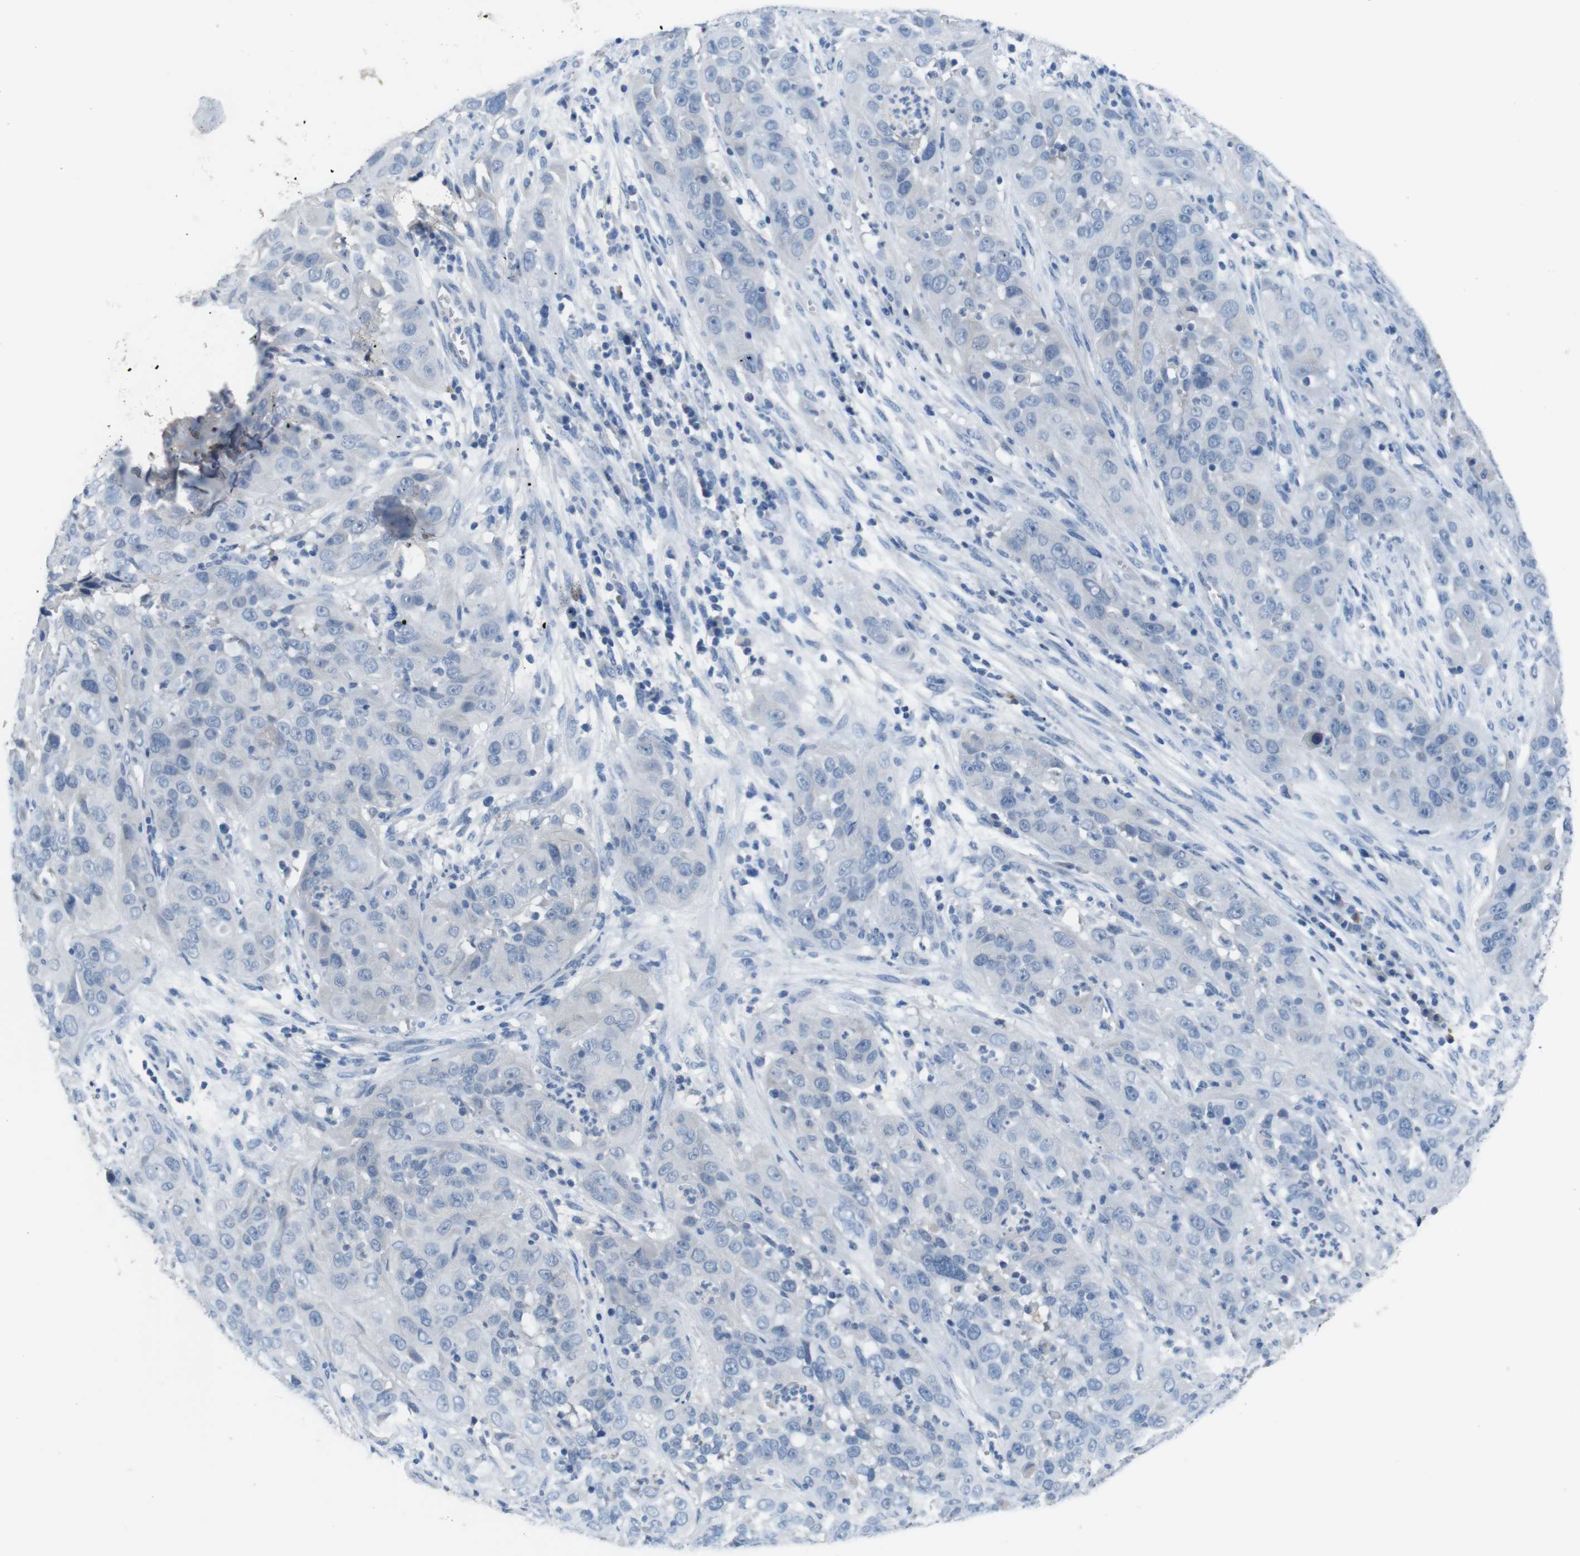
{"staining": {"intensity": "negative", "quantity": "none", "location": "none"}, "tissue": "cervical cancer", "cell_type": "Tumor cells", "image_type": "cancer", "snomed": [{"axis": "morphology", "description": "Squamous cell carcinoma, NOS"}, {"axis": "topography", "description": "Cervix"}], "caption": "Photomicrograph shows no significant protein staining in tumor cells of cervical cancer. (Brightfield microscopy of DAB IHC at high magnification).", "gene": "SLC2A8", "patient": {"sex": "female", "age": 32}}